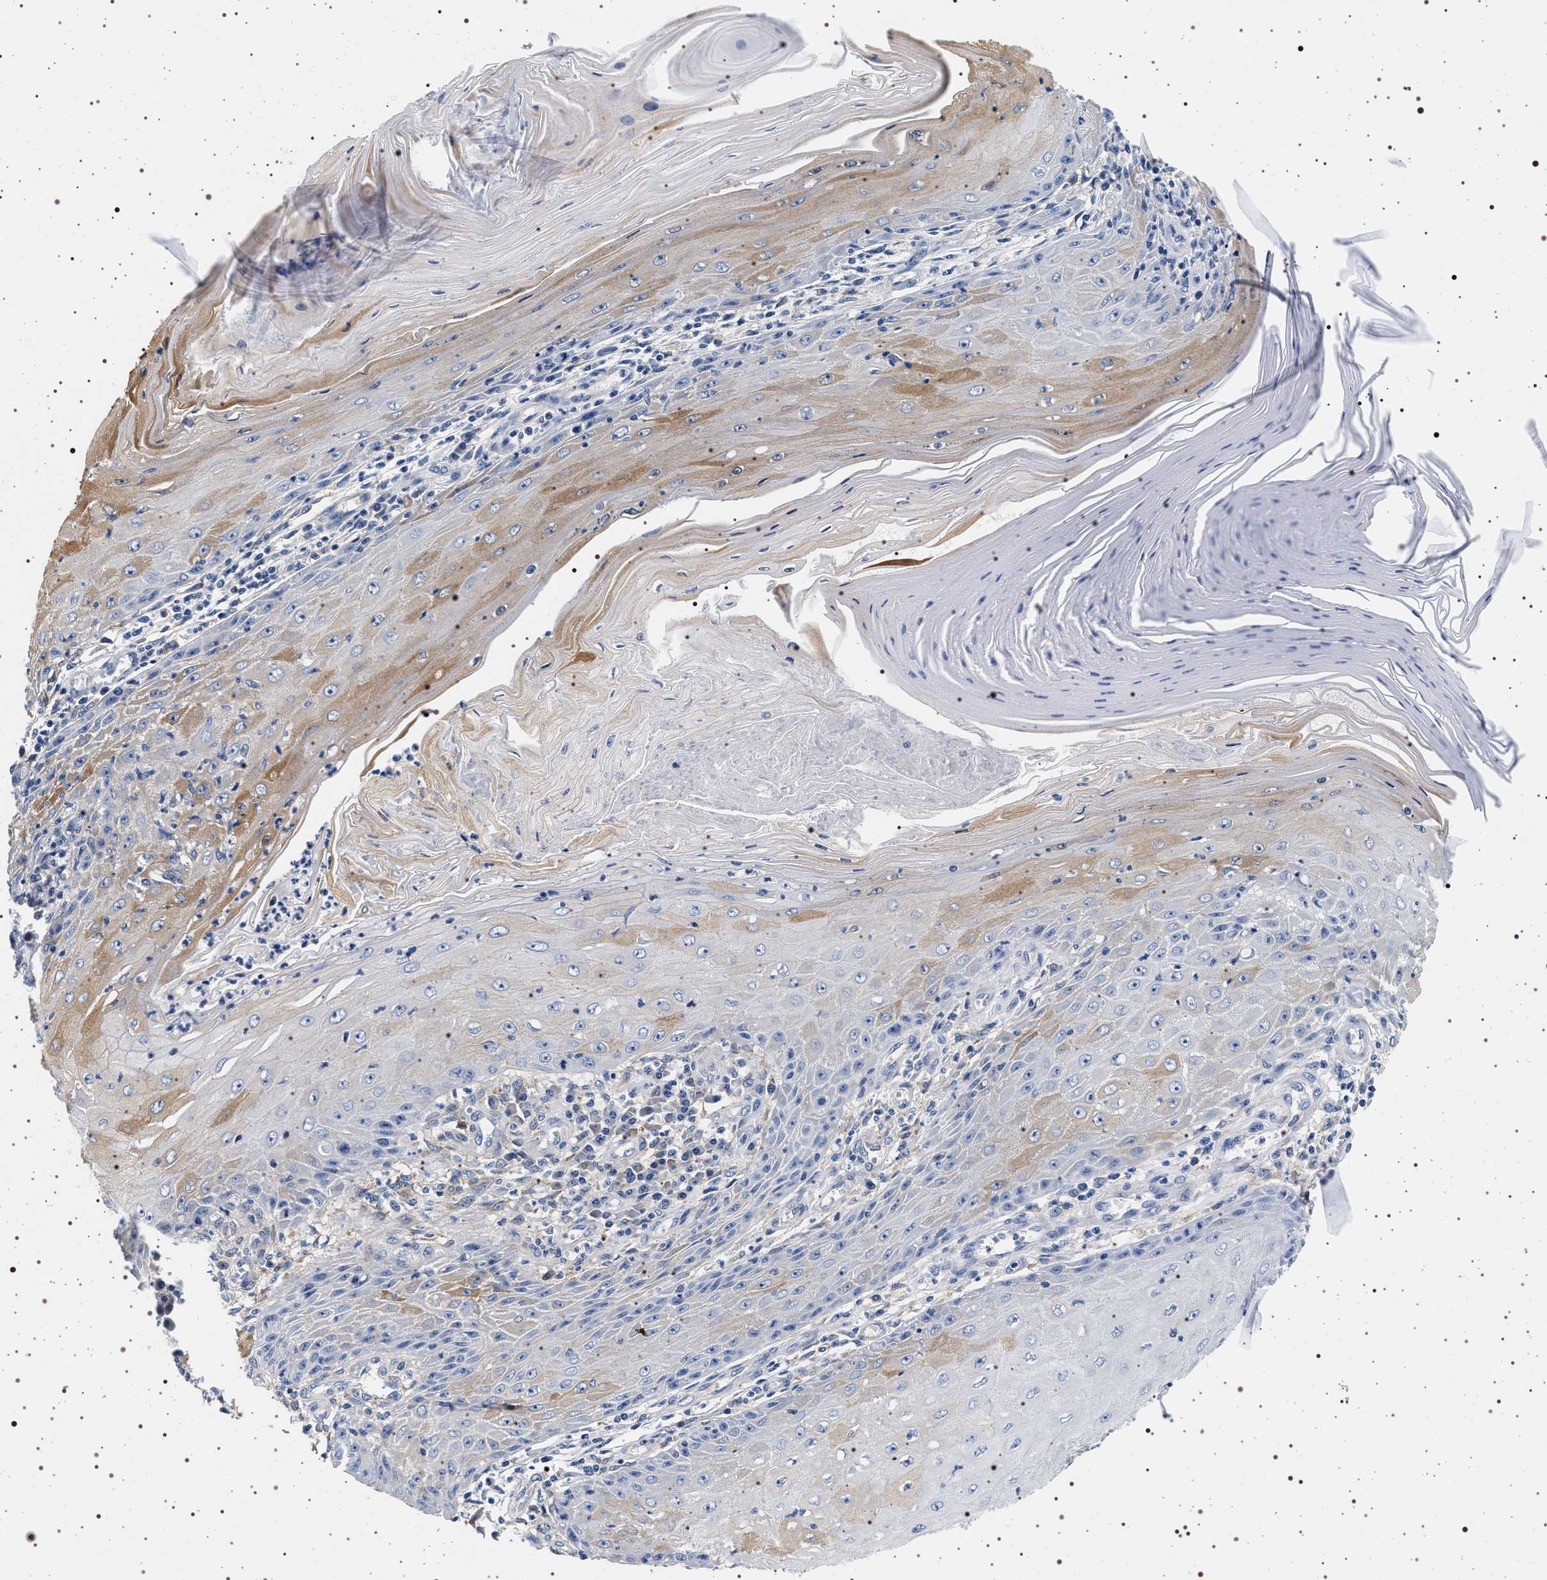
{"staining": {"intensity": "moderate", "quantity": "<25%", "location": "cytoplasmic/membranous"}, "tissue": "skin cancer", "cell_type": "Tumor cells", "image_type": "cancer", "snomed": [{"axis": "morphology", "description": "Squamous cell carcinoma, NOS"}, {"axis": "topography", "description": "Skin"}], "caption": "Moderate cytoplasmic/membranous positivity is appreciated in about <25% of tumor cells in squamous cell carcinoma (skin). (brown staining indicates protein expression, while blue staining denotes nuclei).", "gene": "HSD17B1", "patient": {"sex": "female", "age": 73}}